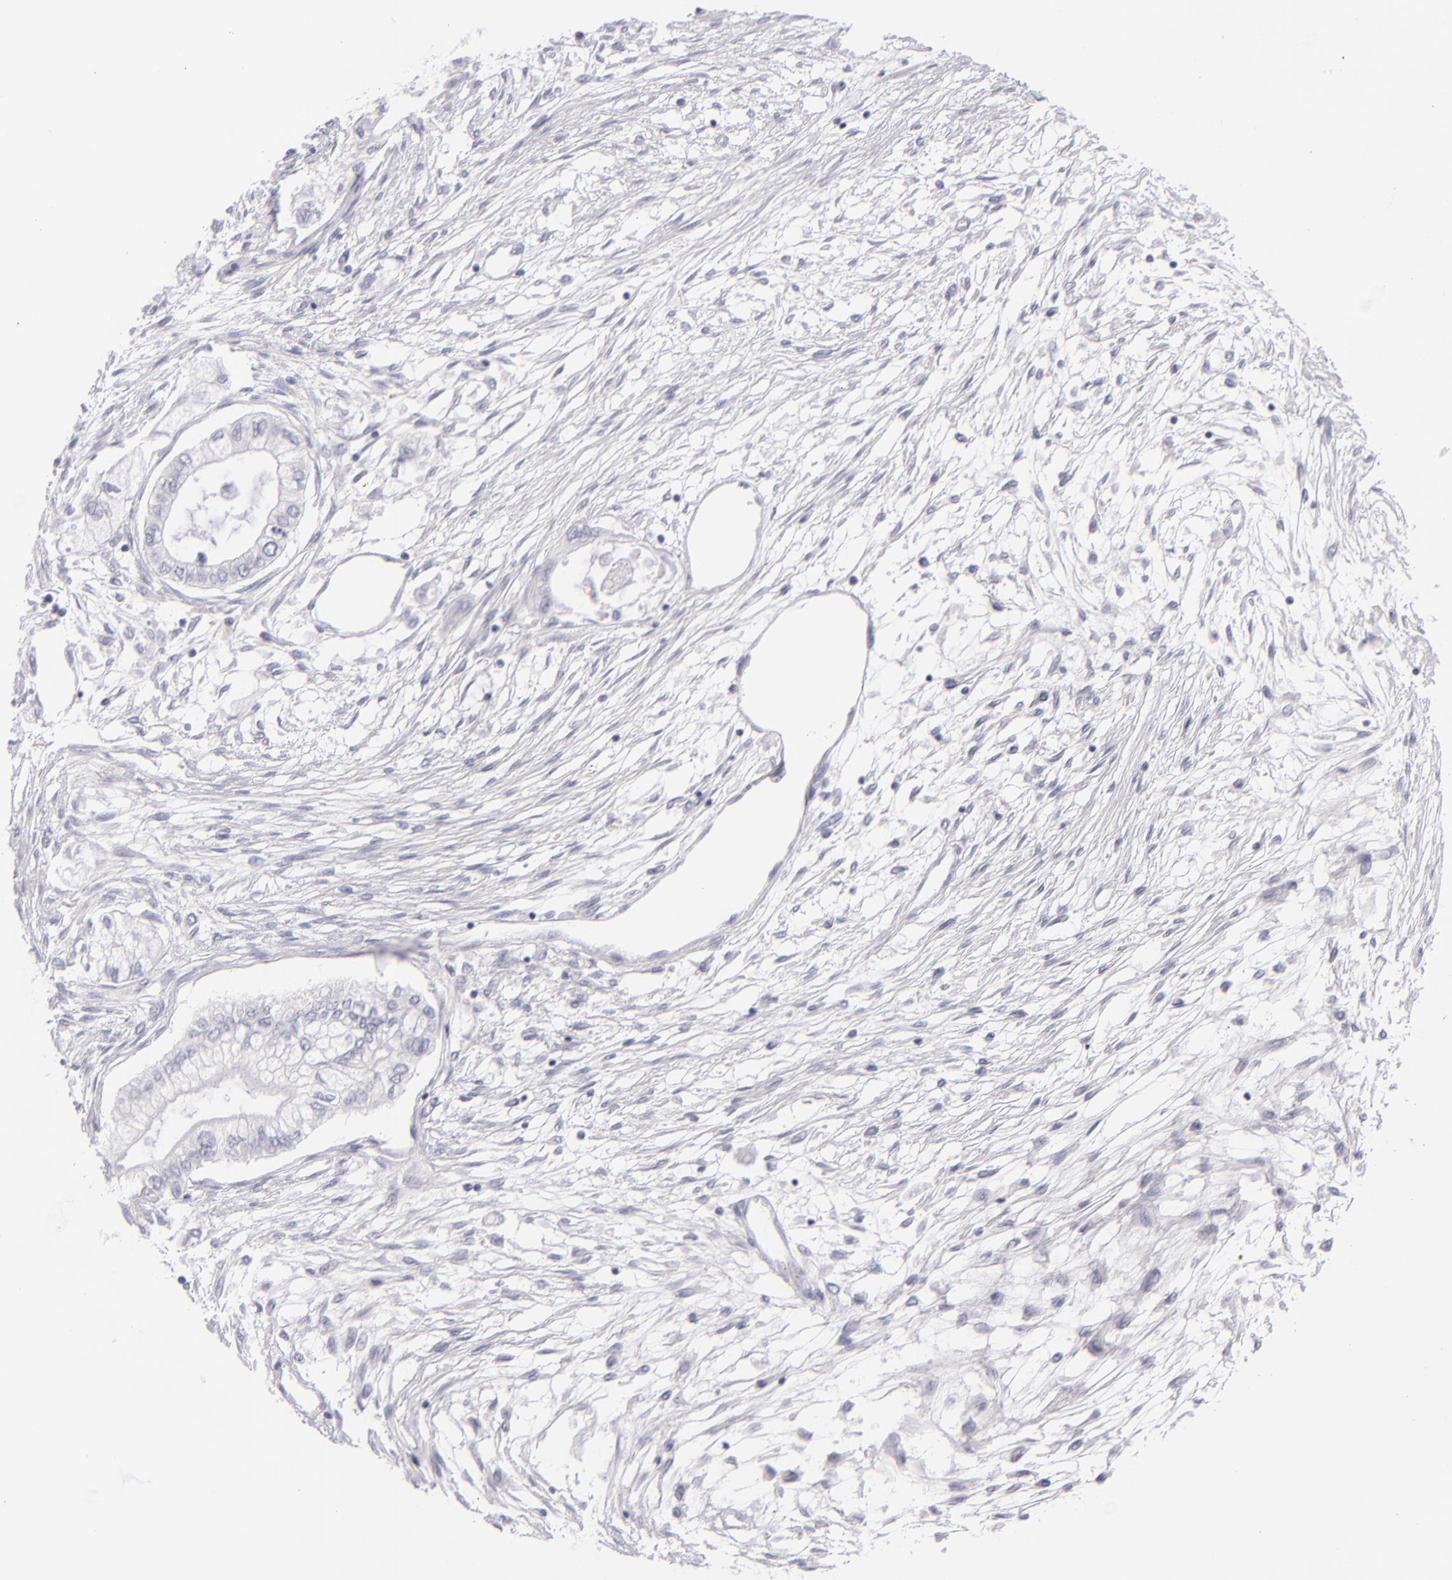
{"staining": {"intensity": "negative", "quantity": "none", "location": "none"}, "tissue": "pancreatic cancer", "cell_type": "Tumor cells", "image_type": "cancer", "snomed": [{"axis": "morphology", "description": "Adenocarcinoma, NOS"}, {"axis": "topography", "description": "Pancreas"}], "caption": "Tumor cells are negative for protein expression in human adenocarcinoma (pancreatic).", "gene": "VIL1", "patient": {"sex": "male", "age": 79}}